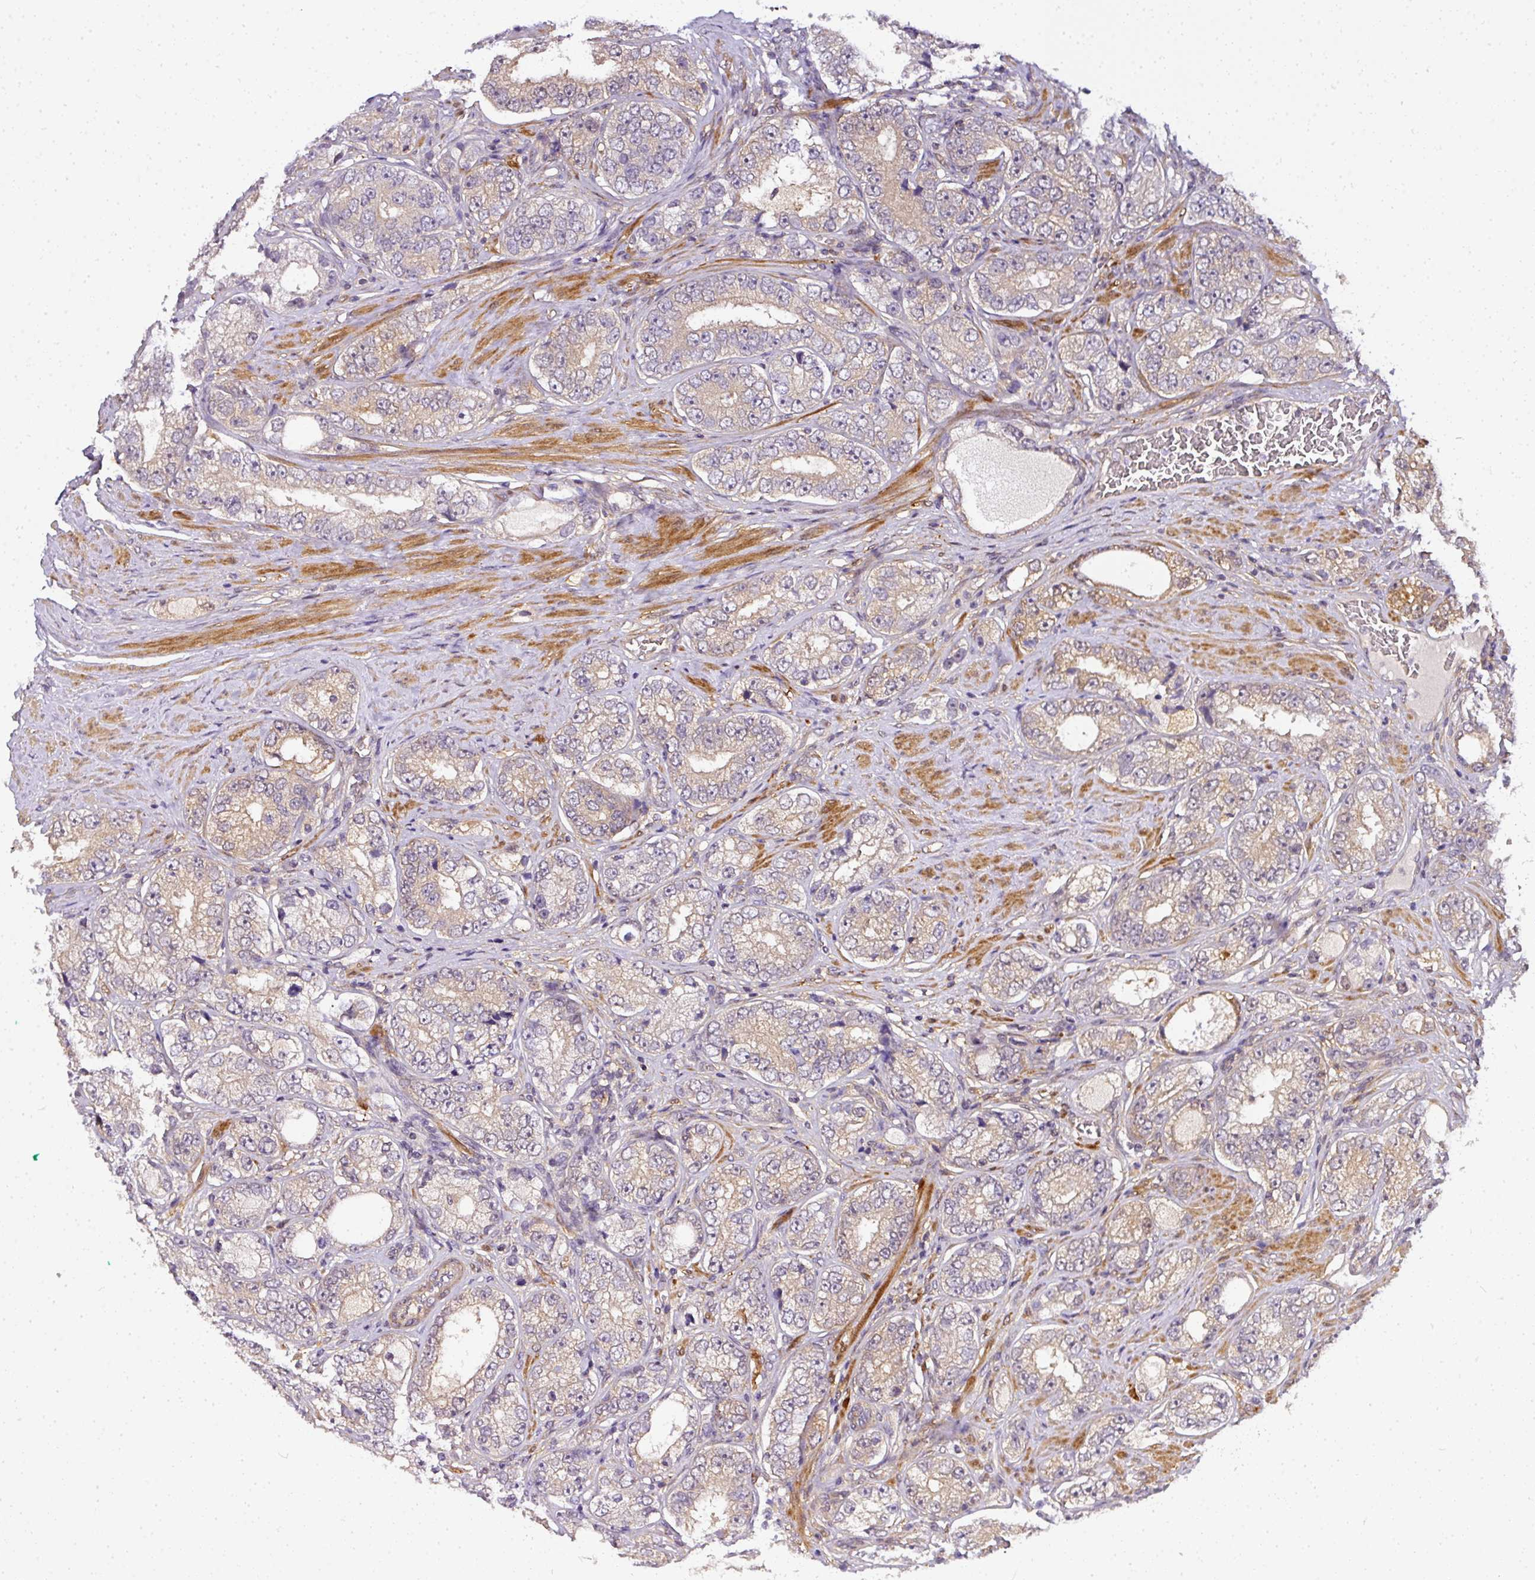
{"staining": {"intensity": "moderate", "quantity": "25%-75%", "location": "cytoplasmic/membranous"}, "tissue": "prostate cancer", "cell_type": "Tumor cells", "image_type": "cancer", "snomed": [{"axis": "morphology", "description": "Adenocarcinoma, High grade"}, {"axis": "topography", "description": "Prostate"}], "caption": "Prostate high-grade adenocarcinoma stained with a protein marker shows moderate staining in tumor cells.", "gene": "ADH5", "patient": {"sex": "male", "age": 56}}